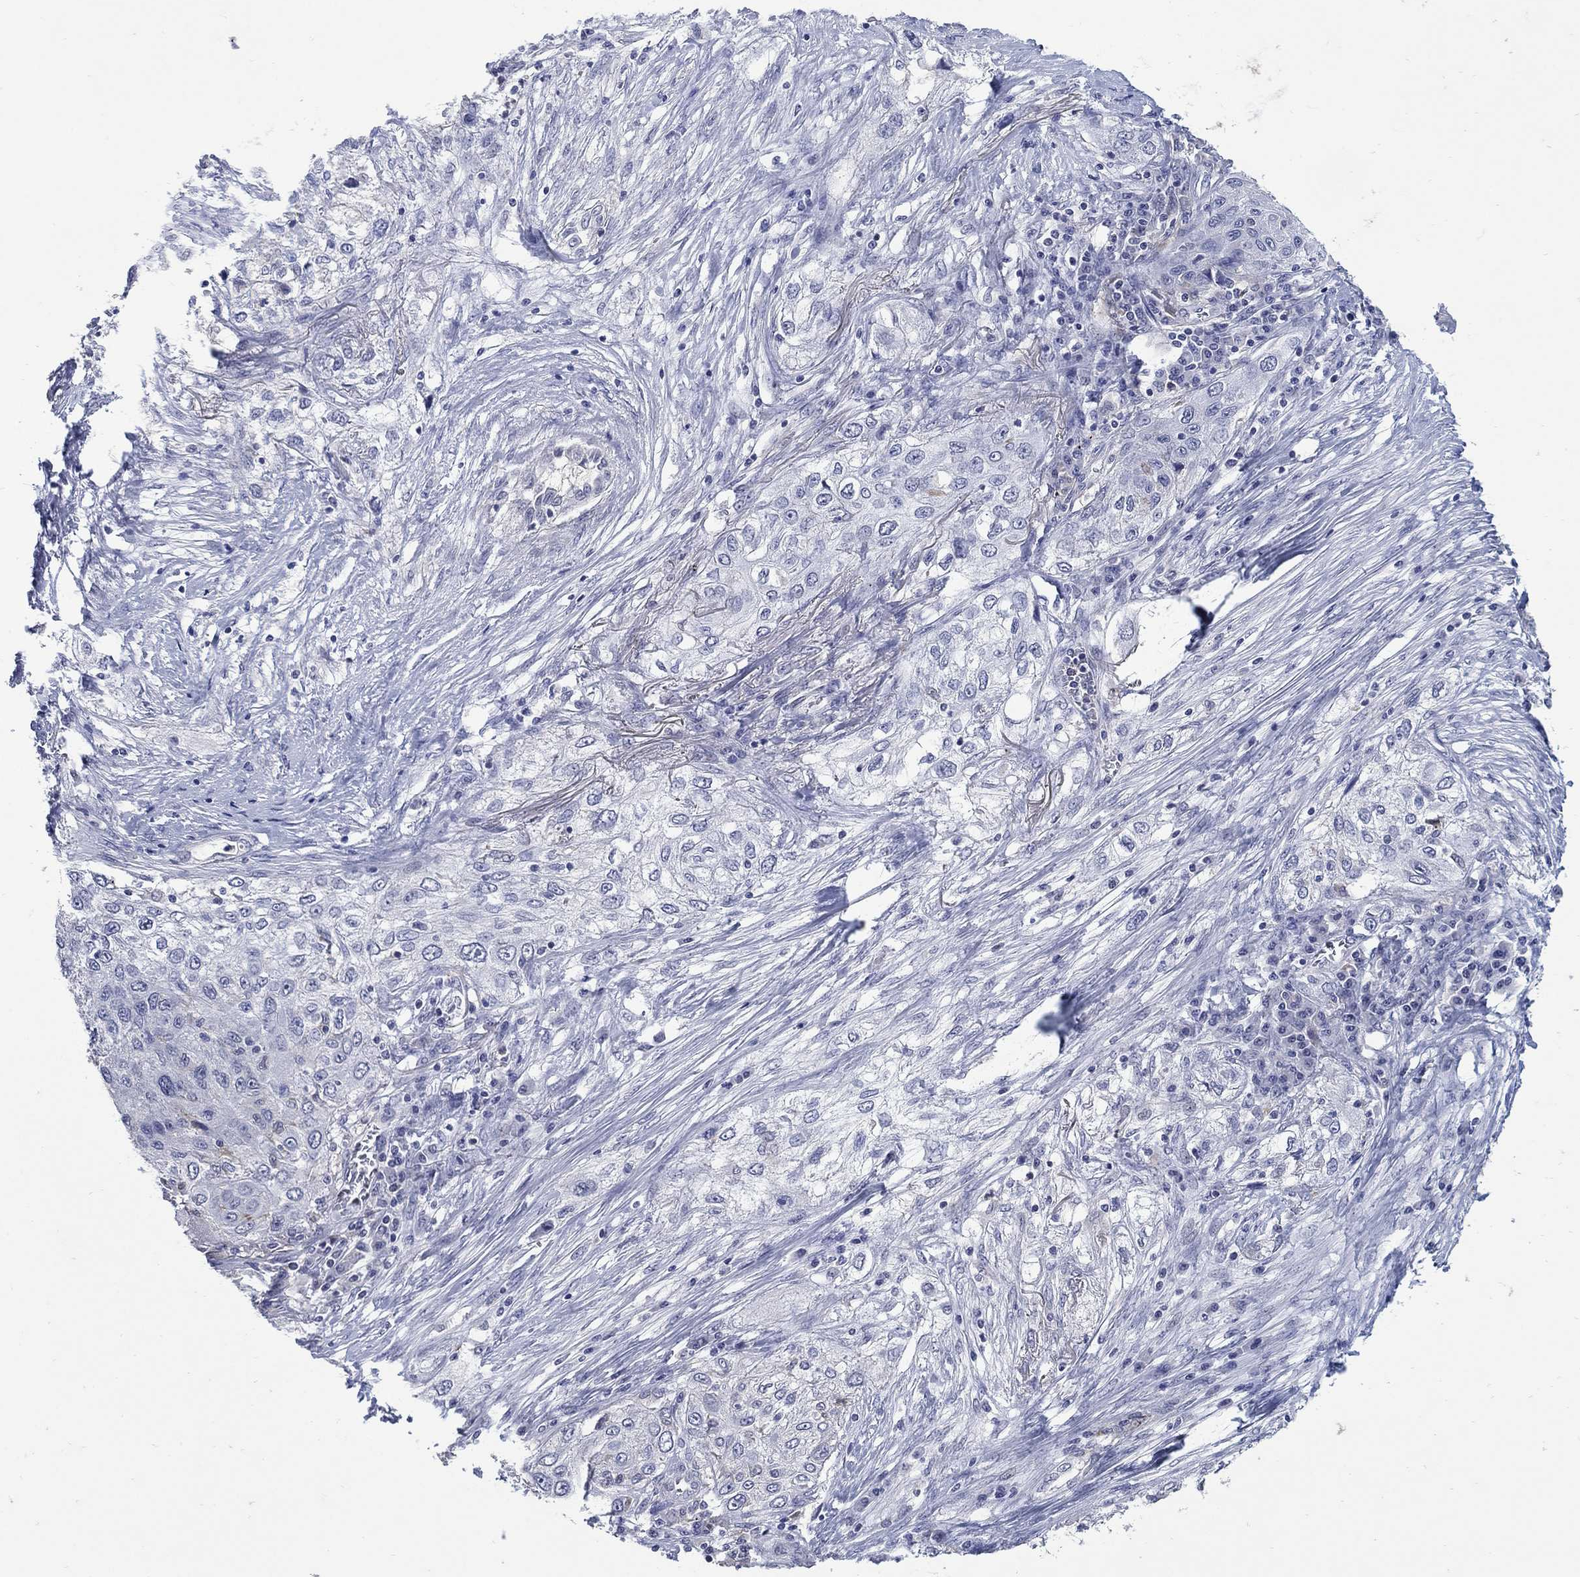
{"staining": {"intensity": "negative", "quantity": "none", "location": "none"}, "tissue": "lung cancer", "cell_type": "Tumor cells", "image_type": "cancer", "snomed": [{"axis": "morphology", "description": "Squamous cell carcinoma, NOS"}, {"axis": "topography", "description": "Lung"}], "caption": "An immunohistochemistry (IHC) image of lung squamous cell carcinoma is shown. There is no staining in tumor cells of lung squamous cell carcinoma. (Stains: DAB (3,3'-diaminobenzidine) immunohistochemistry (IHC) with hematoxylin counter stain, Microscopy: brightfield microscopy at high magnification).", "gene": "CETN1", "patient": {"sex": "female", "age": 69}}